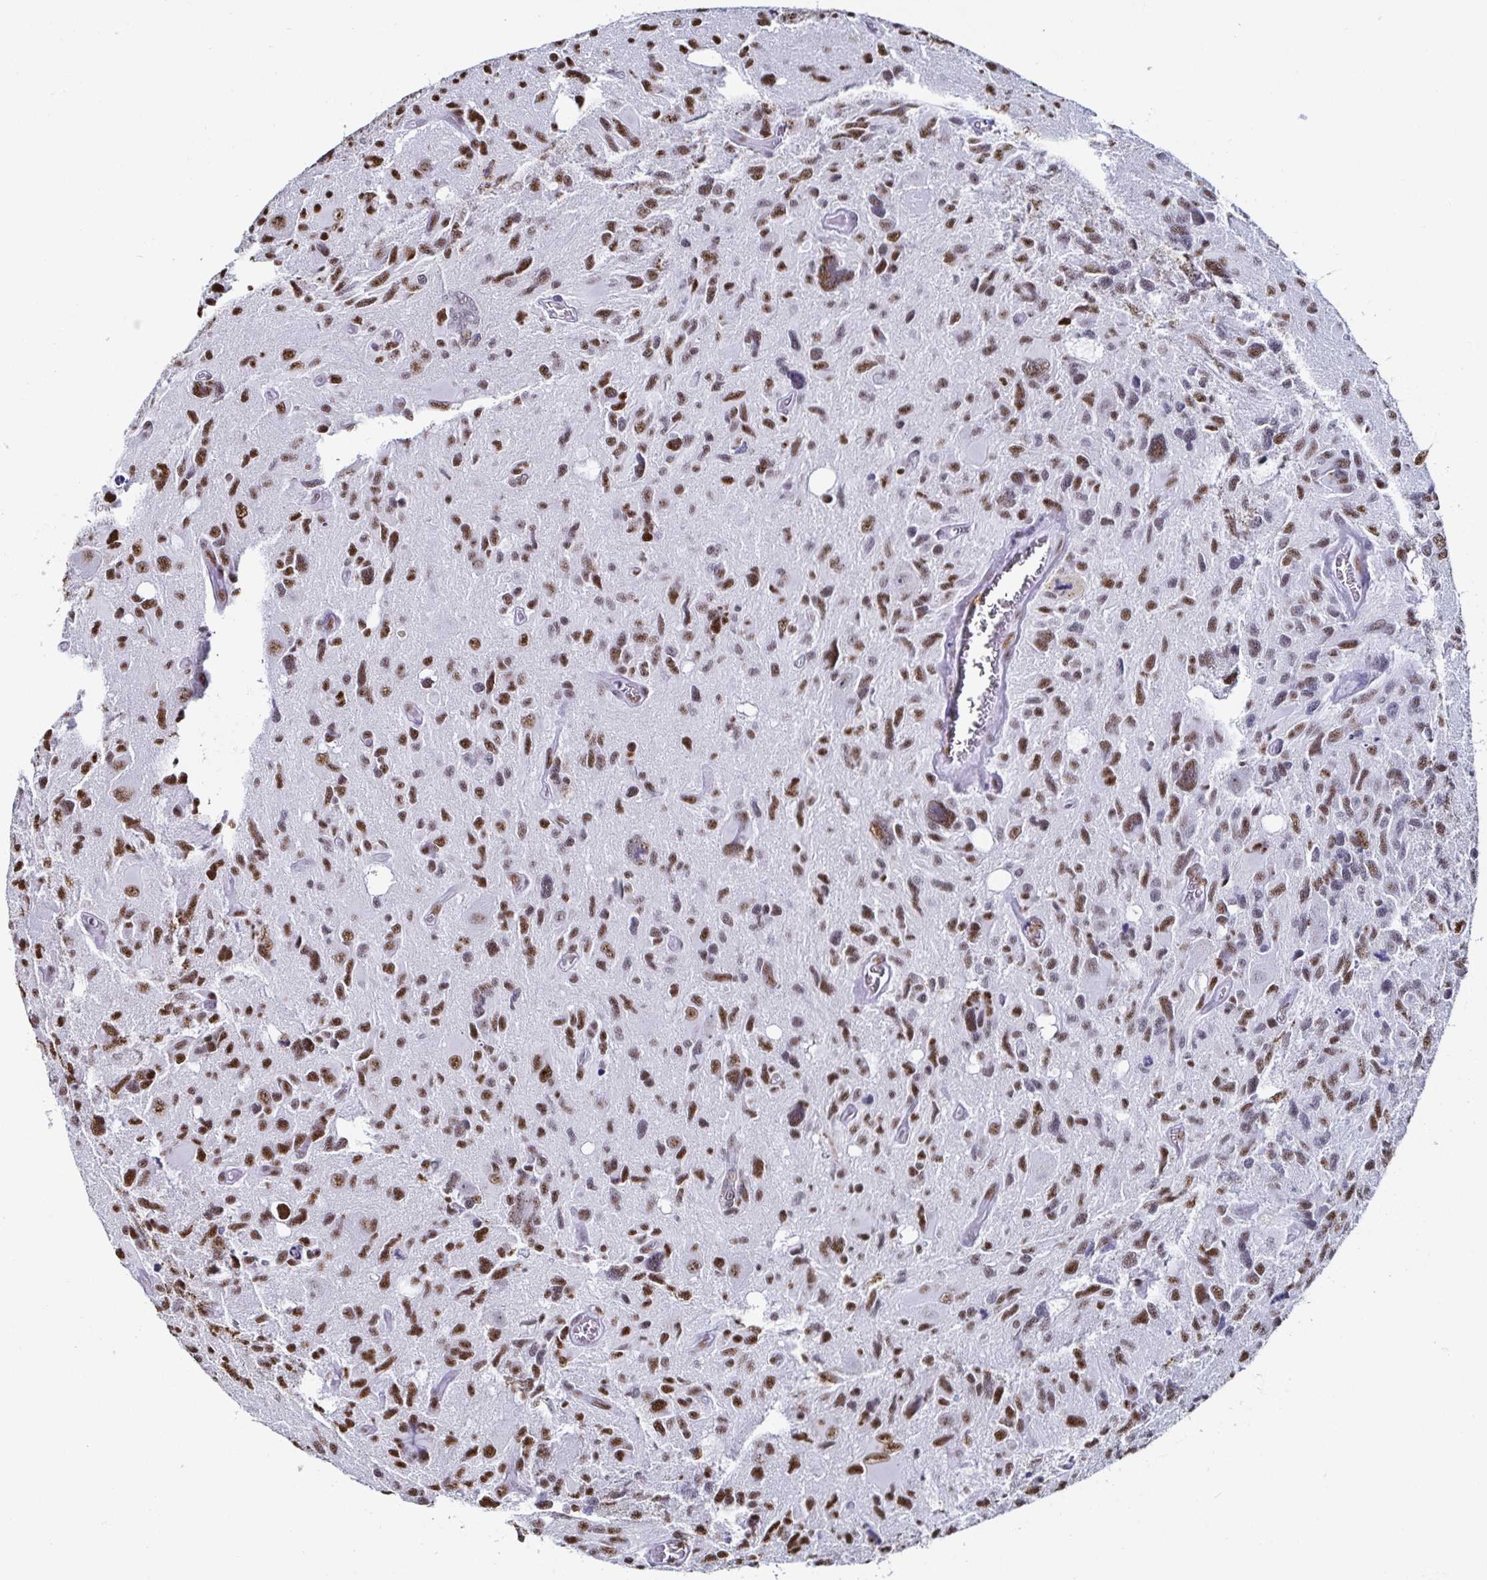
{"staining": {"intensity": "moderate", "quantity": ">75%", "location": "nuclear"}, "tissue": "glioma", "cell_type": "Tumor cells", "image_type": "cancer", "snomed": [{"axis": "morphology", "description": "Glioma, malignant, High grade"}, {"axis": "topography", "description": "Brain"}], "caption": "A histopathology image of glioma stained for a protein demonstrates moderate nuclear brown staining in tumor cells.", "gene": "DDX39B", "patient": {"sex": "male", "age": 49}}